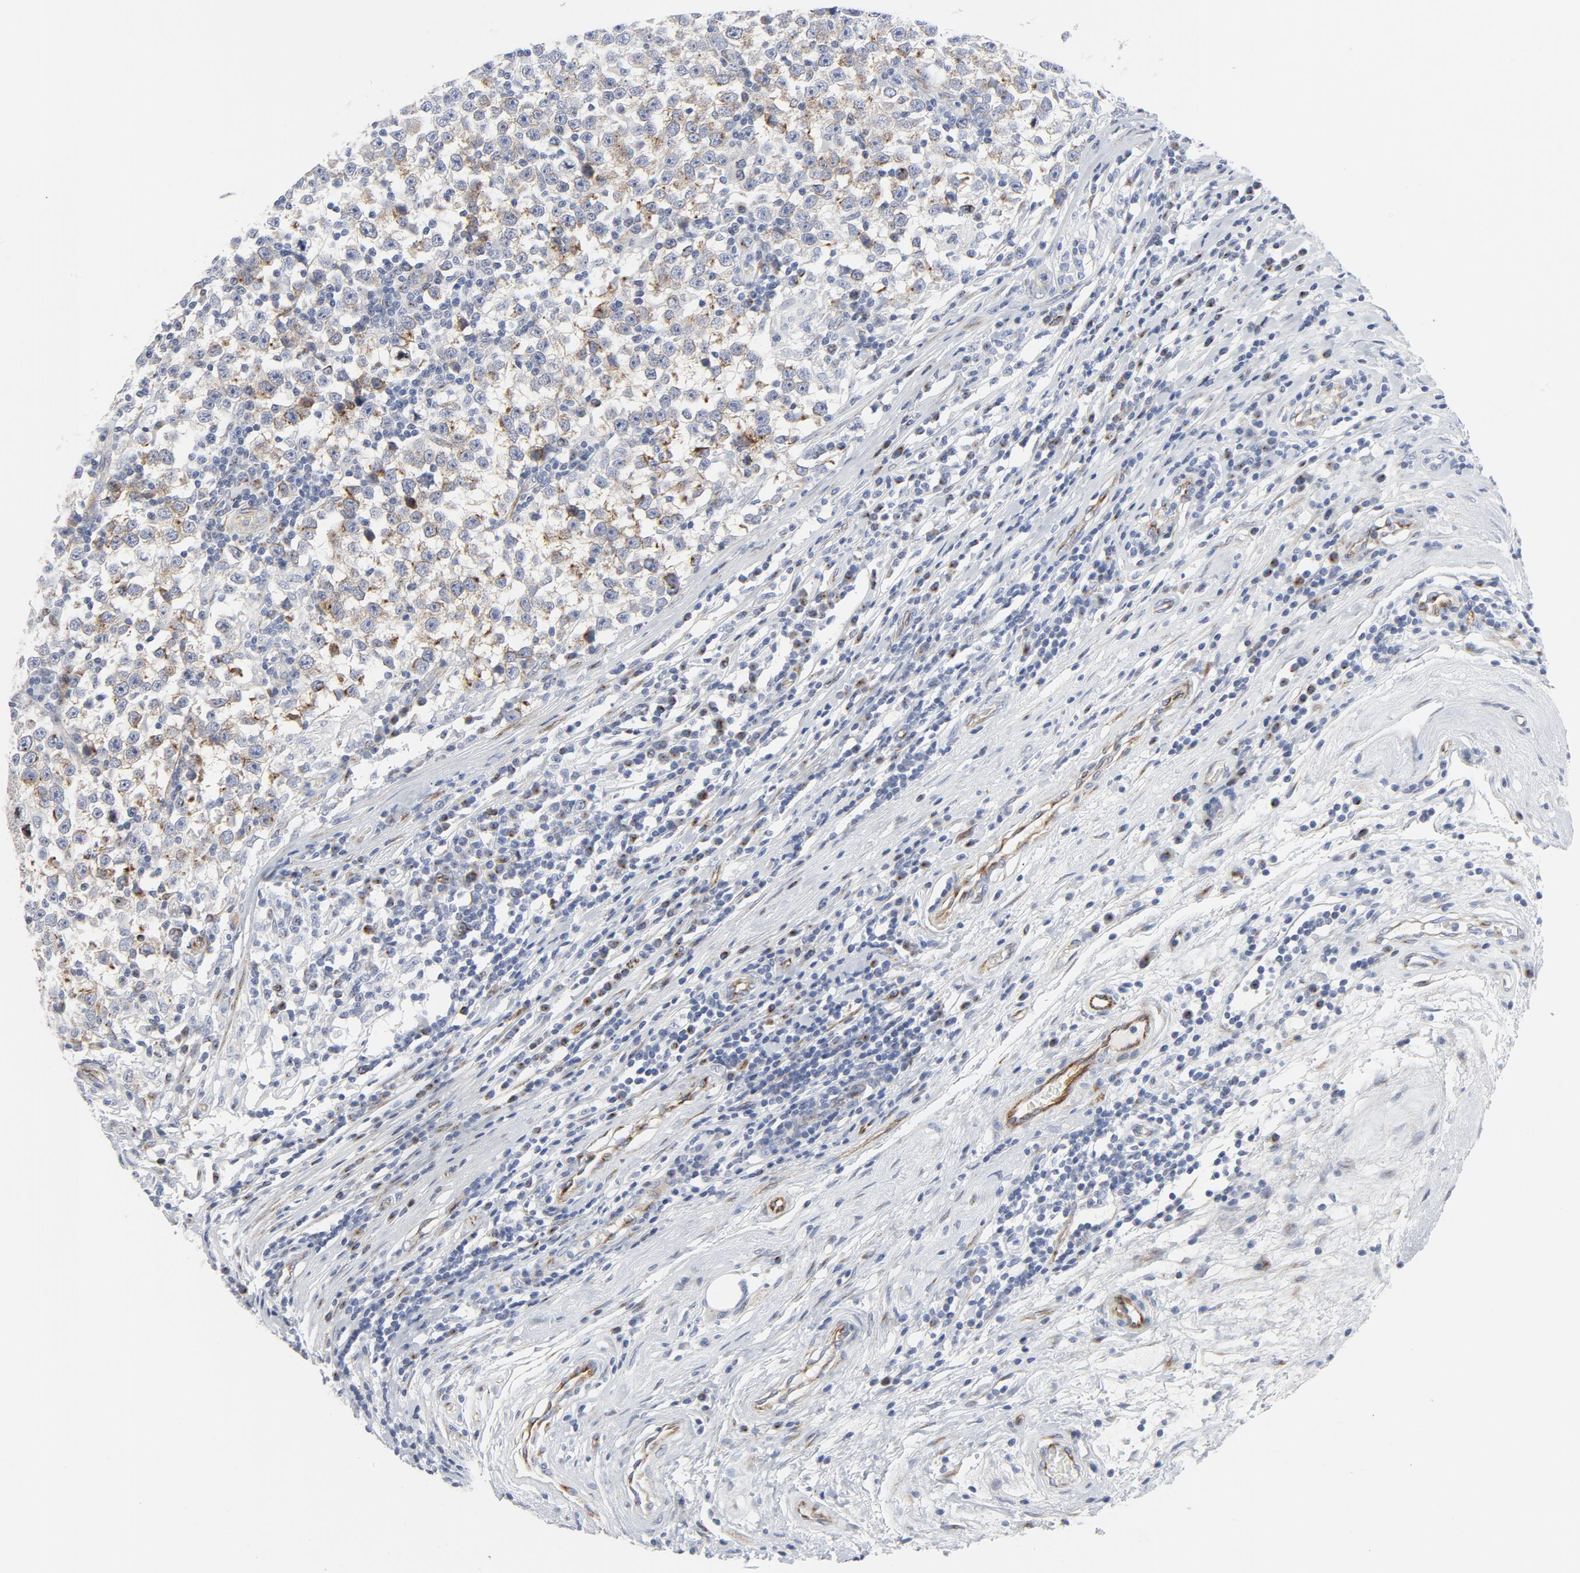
{"staining": {"intensity": "weak", "quantity": "<25%", "location": "cytoplasmic/membranous"}, "tissue": "testis cancer", "cell_type": "Tumor cells", "image_type": "cancer", "snomed": [{"axis": "morphology", "description": "Seminoma, NOS"}, {"axis": "topography", "description": "Testis"}], "caption": "Immunohistochemical staining of testis cancer (seminoma) reveals no significant expression in tumor cells. (Brightfield microscopy of DAB IHC at high magnification).", "gene": "TUBB1", "patient": {"sex": "male", "age": 43}}